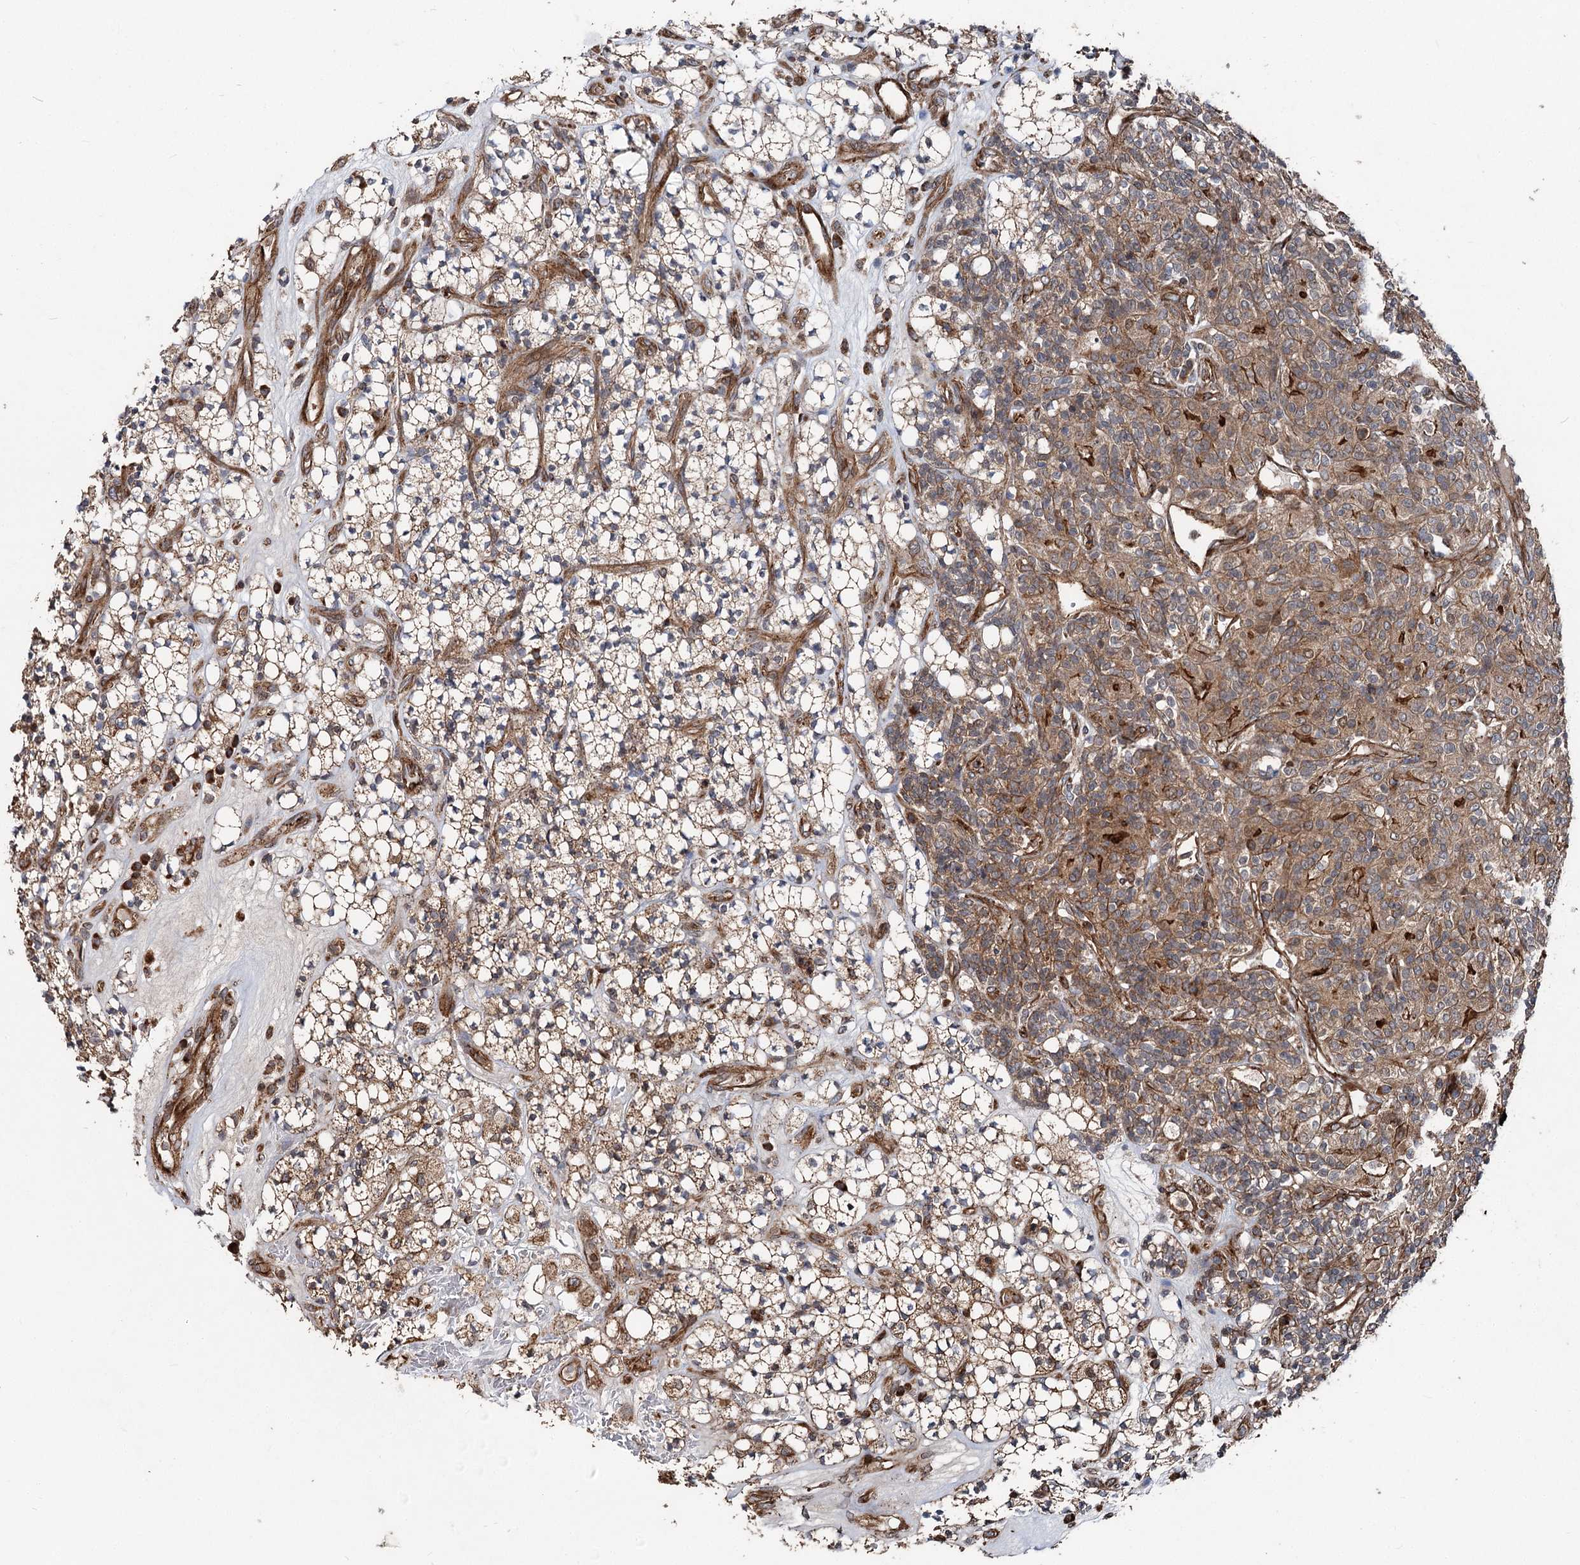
{"staining": {"intensity": "moderate", "quantity": ">75%", "location": "cytoplasmic/membranous"}, "tissue": "renal cancer", "cell_type": "Tumor cells", "image_type": "cancer", "snomed": [{"axis": "morphology", "description": "Adenocarcinoma, NOS"}, {"axis": "topography", "description": "Kidney"}], "caption": "Immunohistochemical staining of renal cancer reveals medium levels of moderate cytoplasmic/membranous staining in about >75% of tumor cells.", "gene": "ITFG2", "patient": {"sex": "male", "age": 77}}